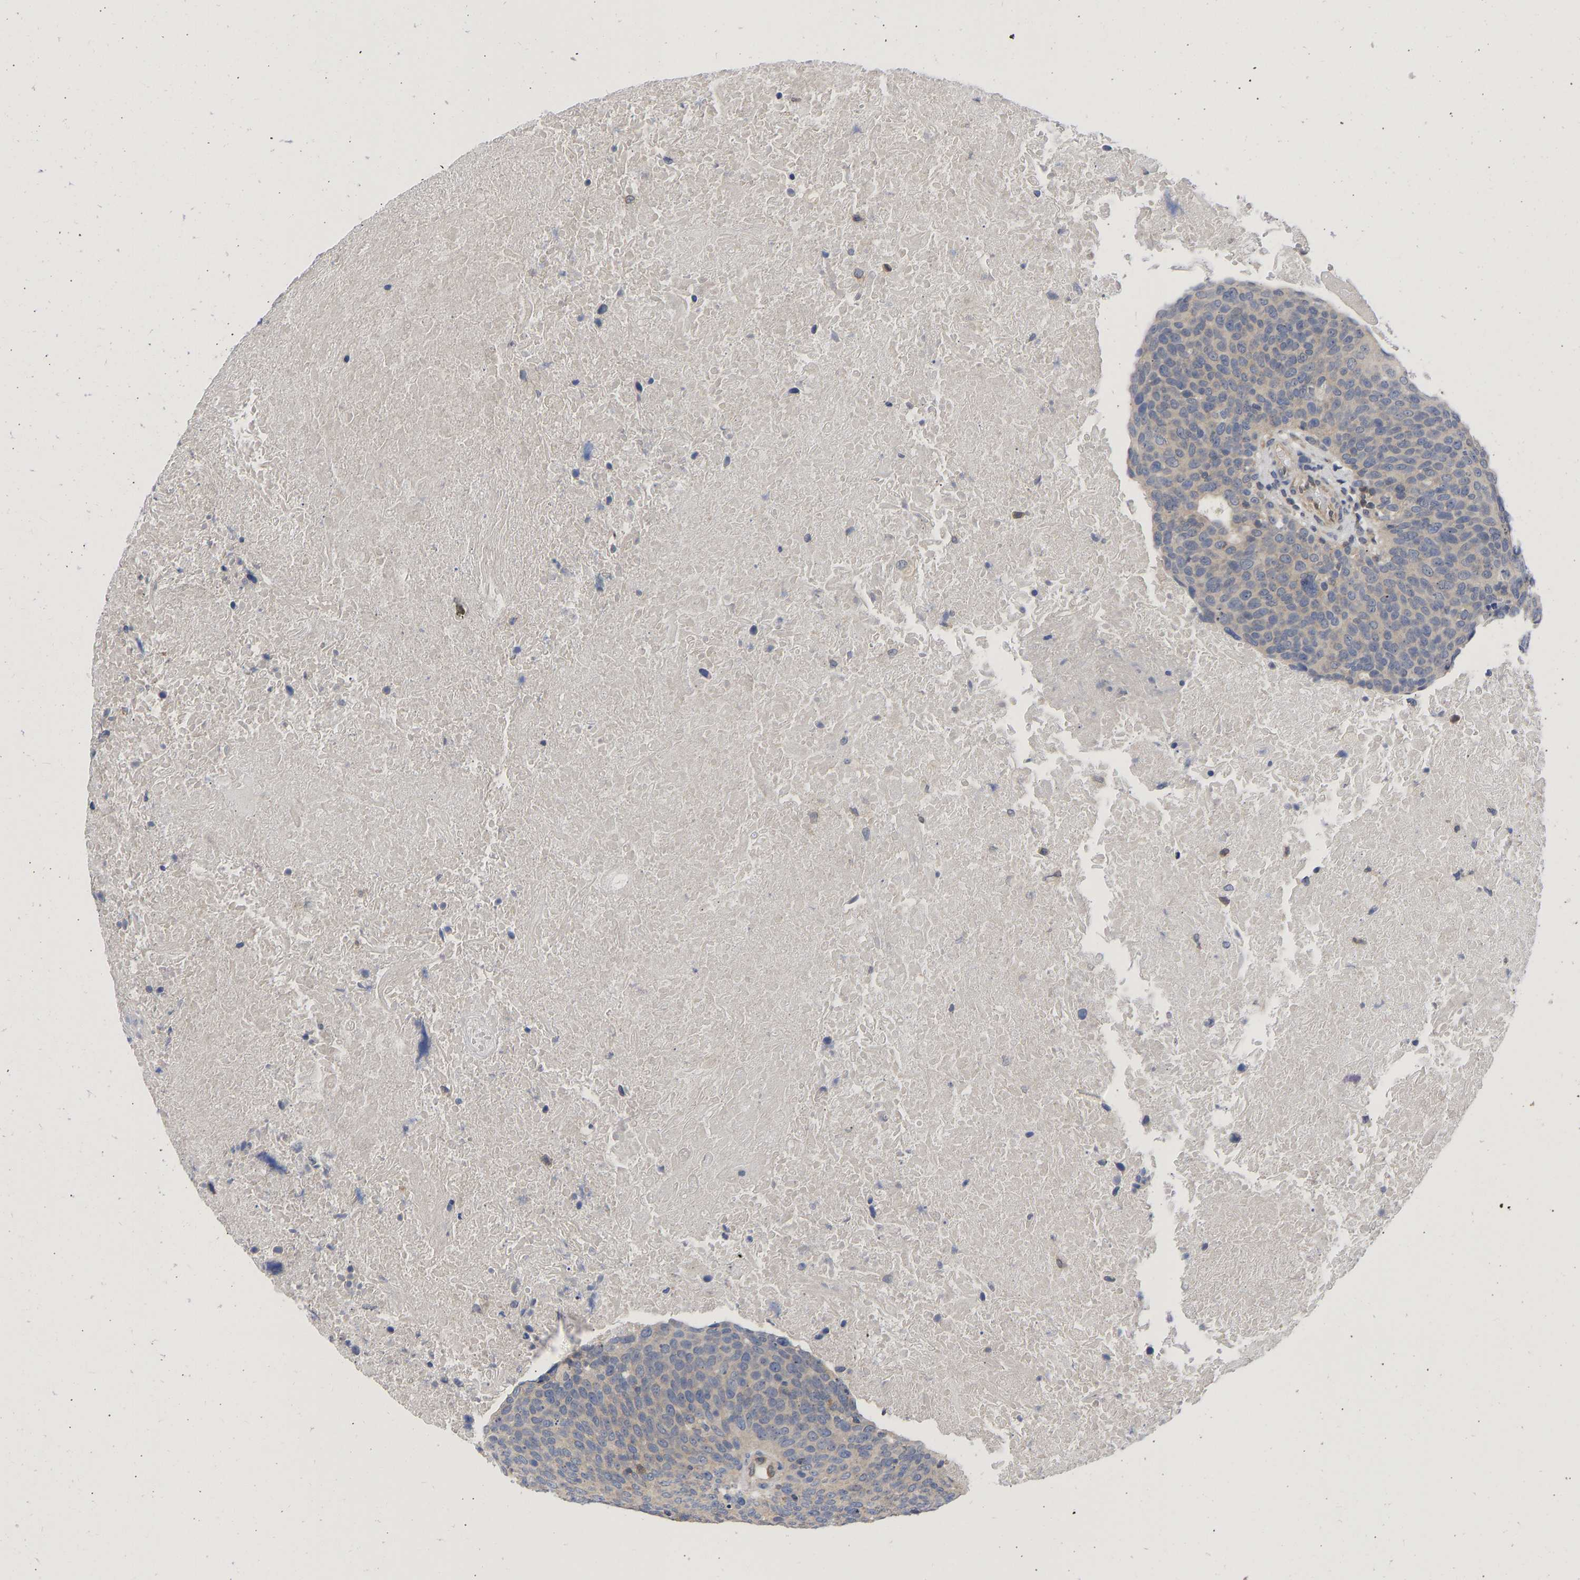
{"staining": {"intensity": "weak", "quantity": "25%-75%", "location": "cytoplasmic/membranous"}, "tissue": "head and neck cancer", "cell_type": "Tumor cells", "image_type": "cancer", "snomed": [{"axis": "morphology", "description": "Squamous cell carcinoma, NOS"}, {"axis": "morphology", "description": "Squamous cell carcinoma, metastatic, NOS"}, {"axis": "topography", "description": "Lymph node"}, {"axis": "topography", "description": "Head-Neck"}], "caption": "This is a histology image of IHC staining of head and neck metastatic squamous cell carcinoma, which shows weak expression in the cytoplasmic/membranous of tumor cells.", "gene": "MAP2K3", "patient": {"sex": "male", "age": 62}}